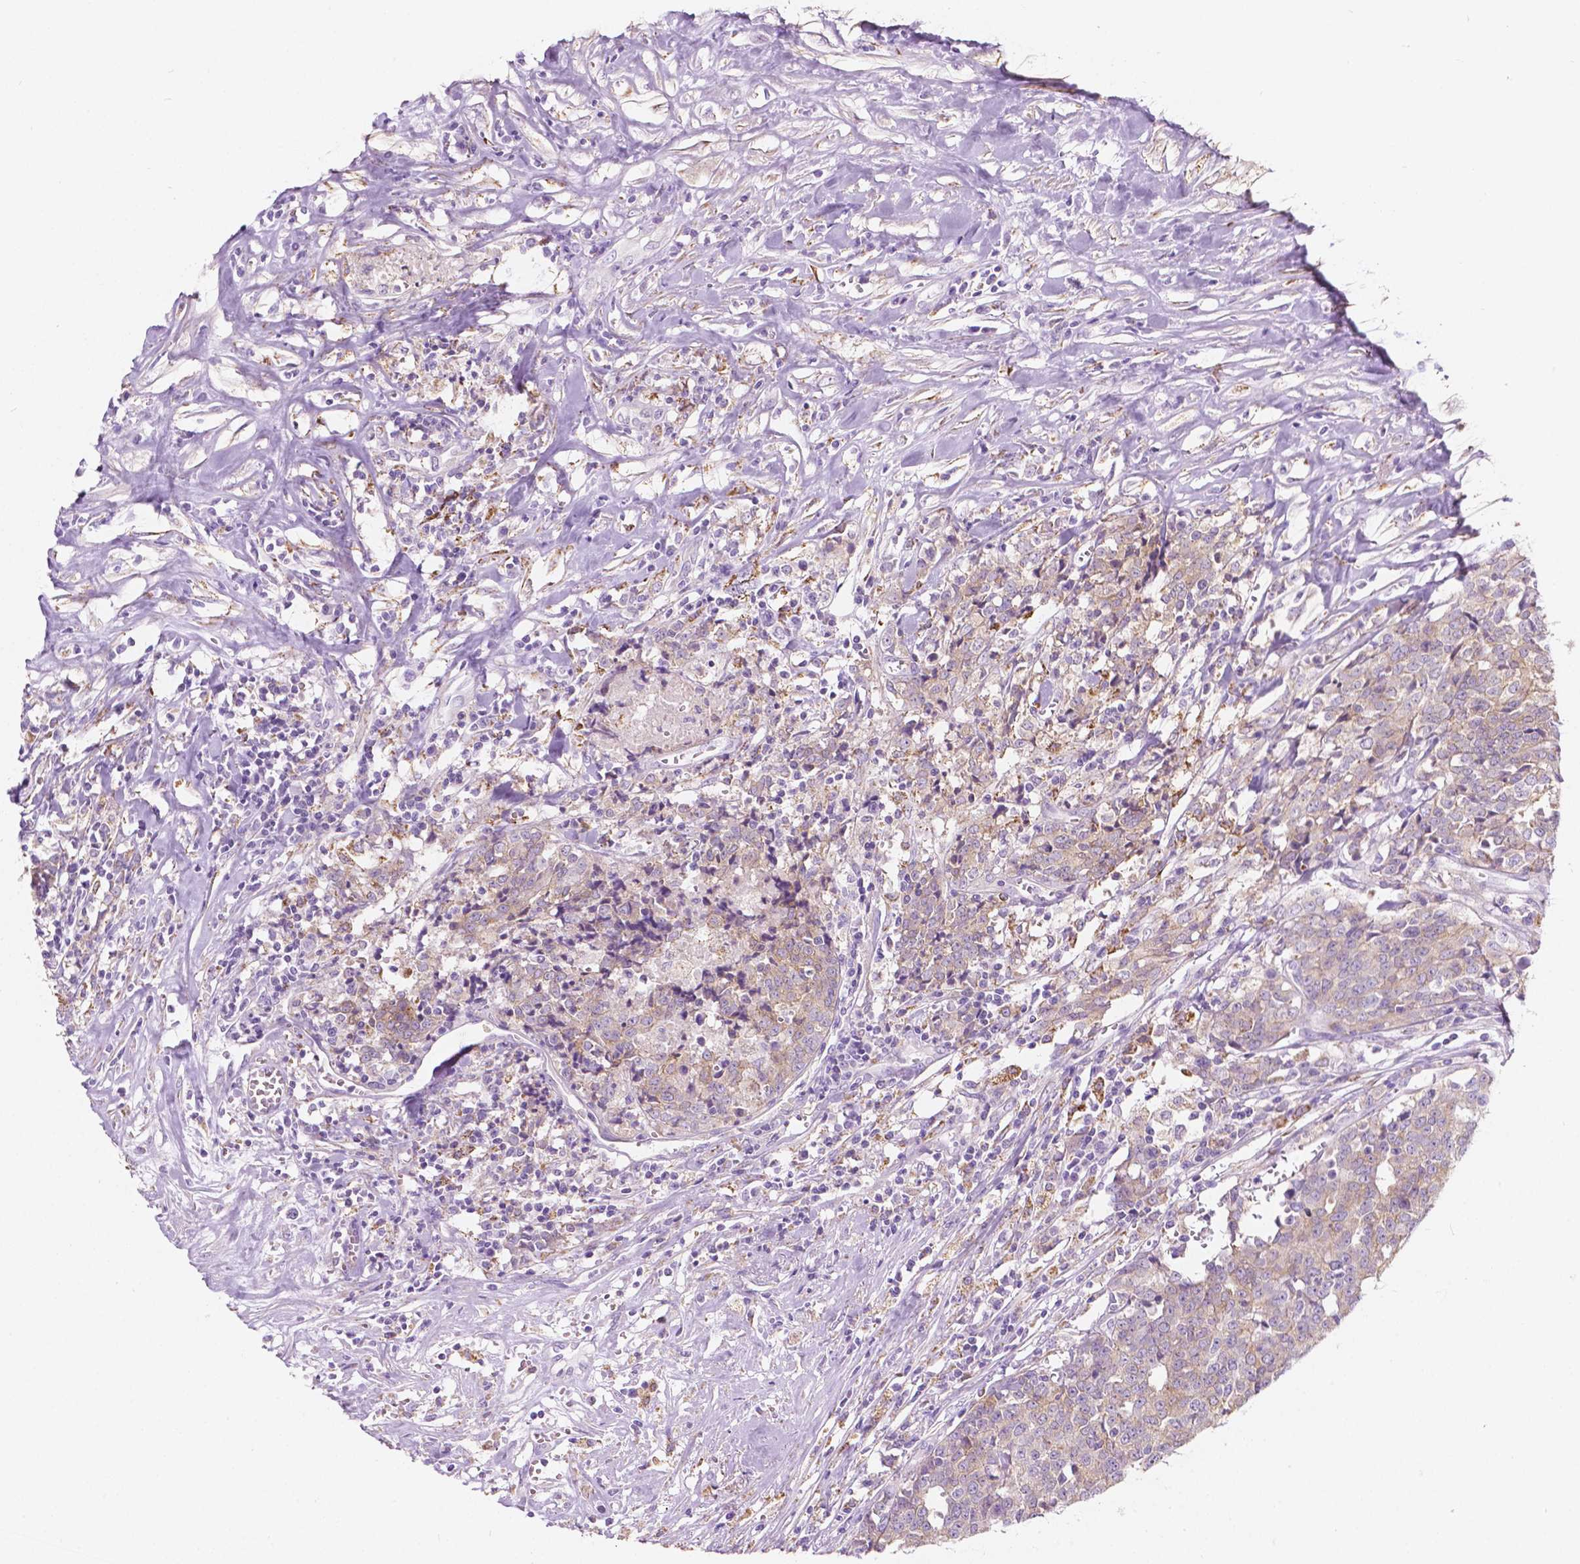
{"staining": {"intensity": "weak", "quantity": "<25%", "location": "cytoplasmic/membranous"}, "tissue": "prostate cancer", "cell_type": "Tumor cells", "image_type": "cancer", "snomed": [{"axis": "morphology", "description": "Adenocarcinoma, High grade"}, {"axis": "topography", "description": "Prostate and seminal vesicle, NOS"}], "caption": "This is an immunohistochemistry image of human prostate cancer. There is no expression in tumor cells.", "gene": "NOS1AP", "patient": {"sex": "male", "age": 60}}